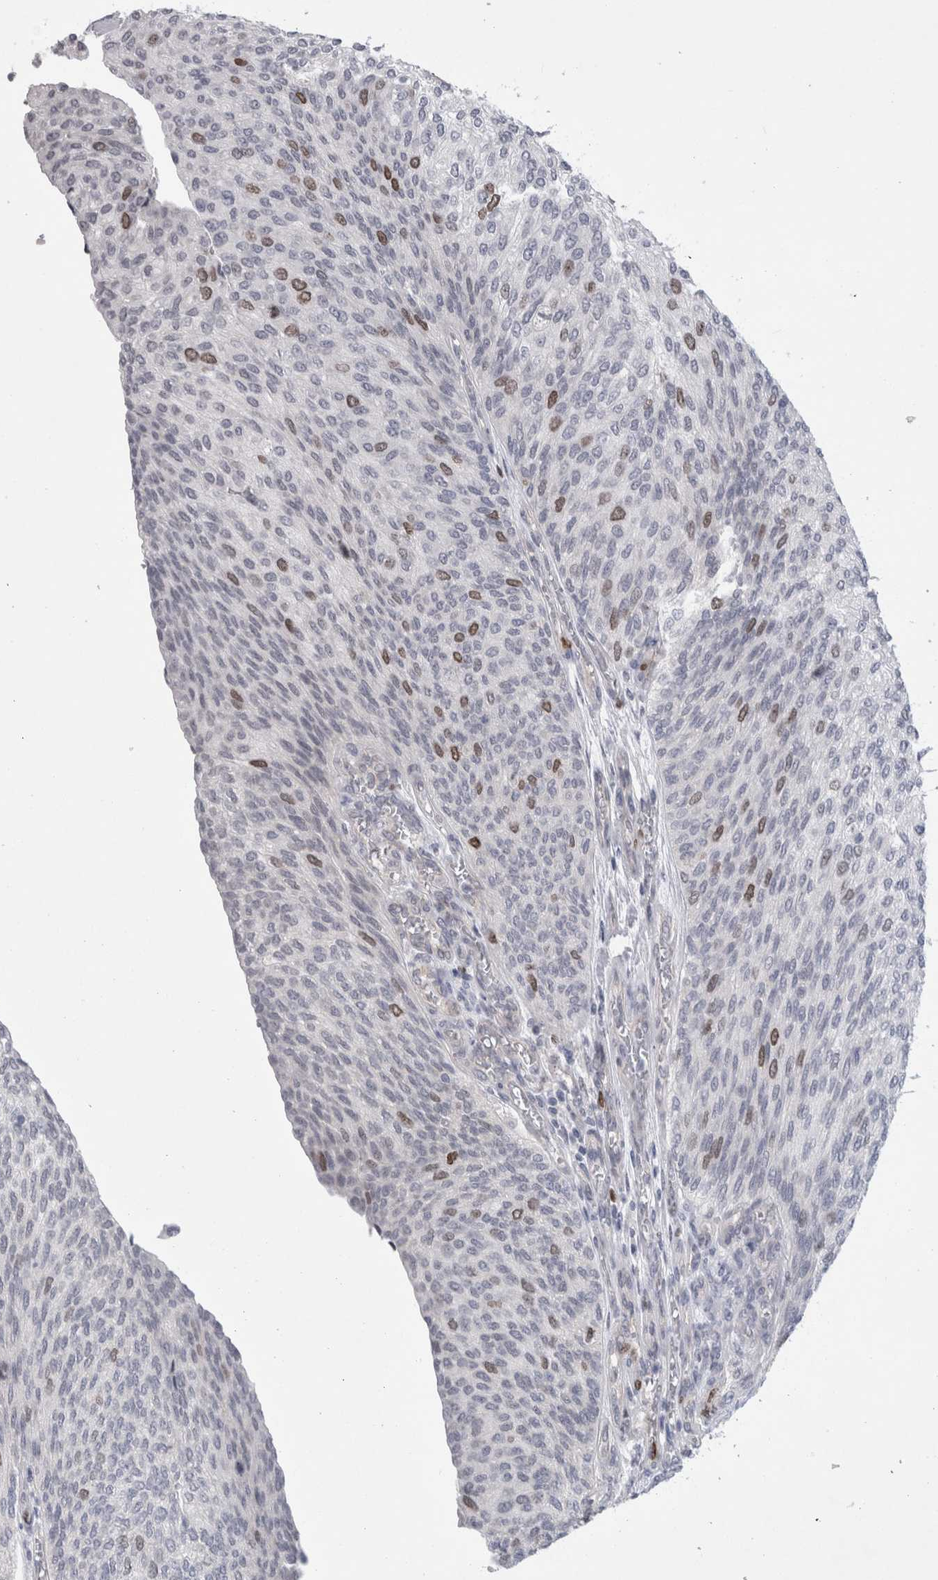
{"staining": {"intensity": "moderate", "quantity": "<25%", "location": "nuclear"}, "tissue": "urothelial cancer", "cell_type": "Tumor cells", "image_type": "cancer", "snomed": [{"axis": "morphology", "description": "Urothelial carcinoma, Low grade"}, {"axis": "topography", "description": "Urinary bladder"}], "caption": "Immunohistochemistry photomicrograph of human urothelial cancer stained for a protein (brown), which shows low levels of moderate nuclear staining in approximately <25% of tumor cells.", "gene": "KIF18B", "patient": {"sex": "female", "age": 79}}